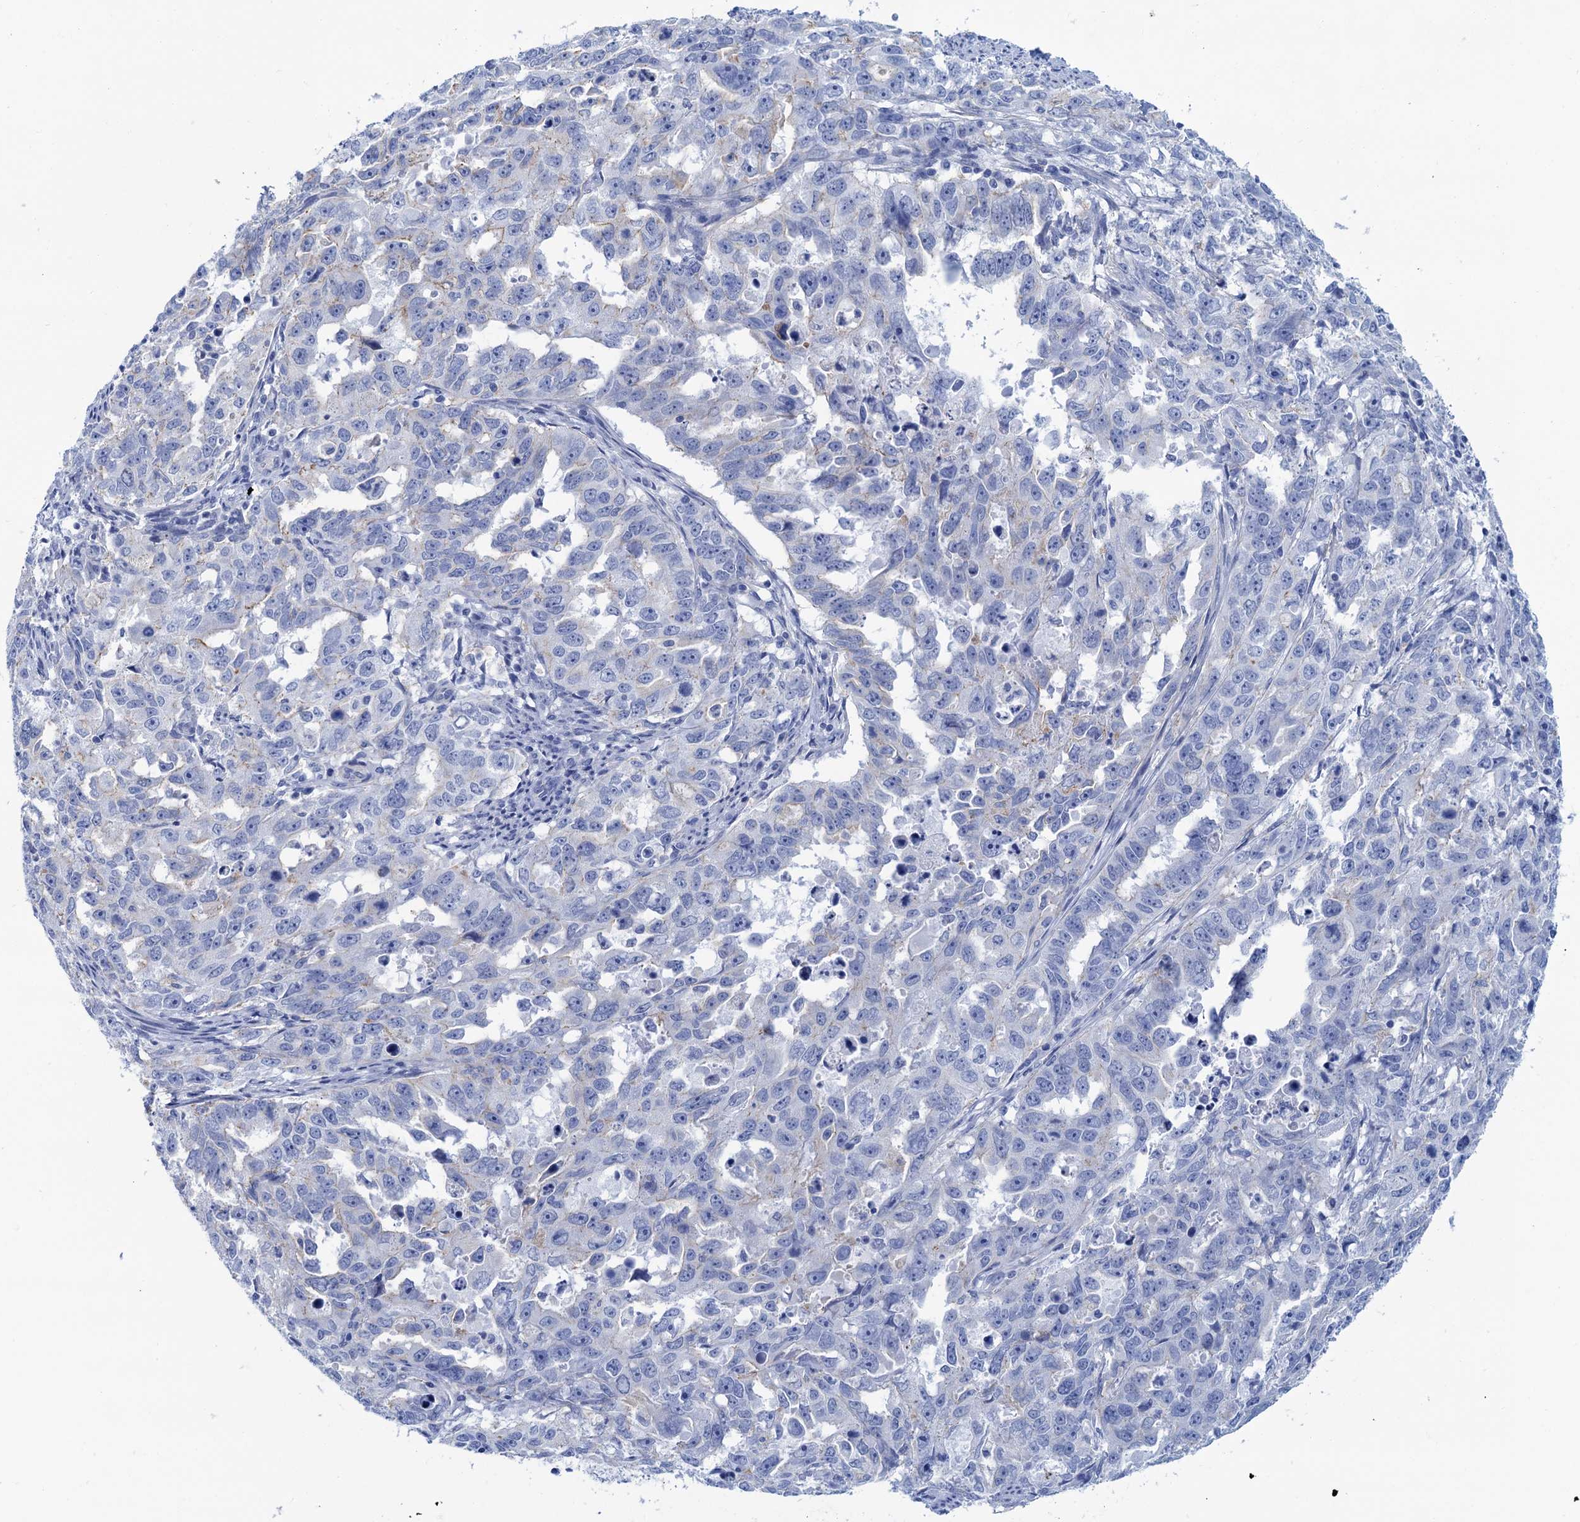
{"staining": {"intensity": "negative", "quantity": "none", "location": "none"}, "tissue": "endometrial cancer", "cell_type": "Tumor cells", "image_type": "cancer", "snomed": [{"axis": "morphology", "description": "Adenocarcinoma, NOS"}, {"axis": "topography", "description": "Endometrium"}], "caption": "Immunohistochemical staining of human adenocarcinoma (endometrial) displays no significant staining in tumor cells.", "gene": "CALML5", "patient": {"sex": "female", "age": 65}}